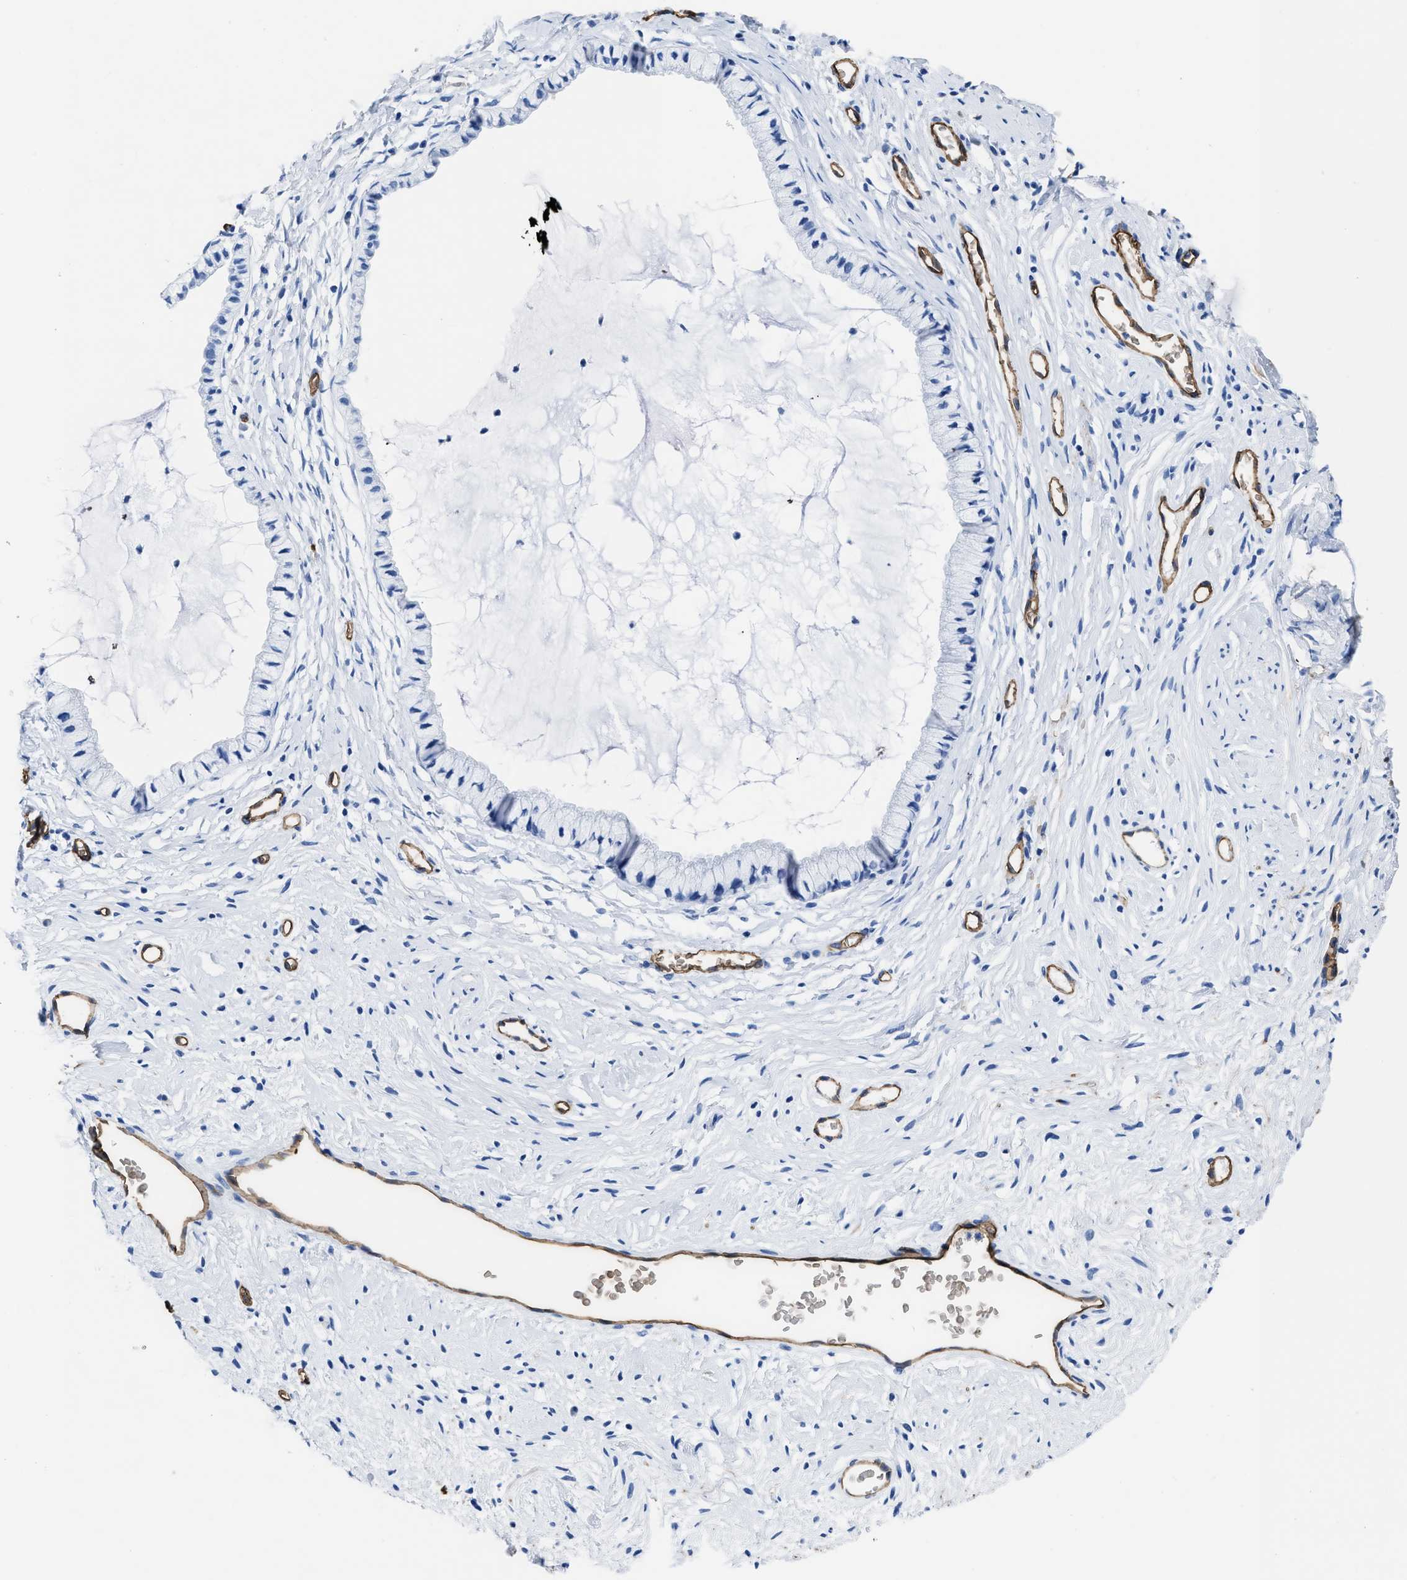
{"staining": {"intensity": "negative", "quantity": "none", "location": "none"}, "tissue": "cervix", "cell_type": "Glandular cells", "image_type": "normal", "snomed": [{"axis": "morphology", "description": "Normal tissue, NOS"}, {"axis": "topography", "description": "Cervix"}], "caption": "An image of human cervix is negative for staining in glandular cells. (Stains: DAB (3,3'-diaminobenzidine) IHC with hematoxylin counter stain, Microscopy: brightfield microscopy at high magnification).", "gene": "AQP1", "patient": {"sex": "female", "age": 77}}